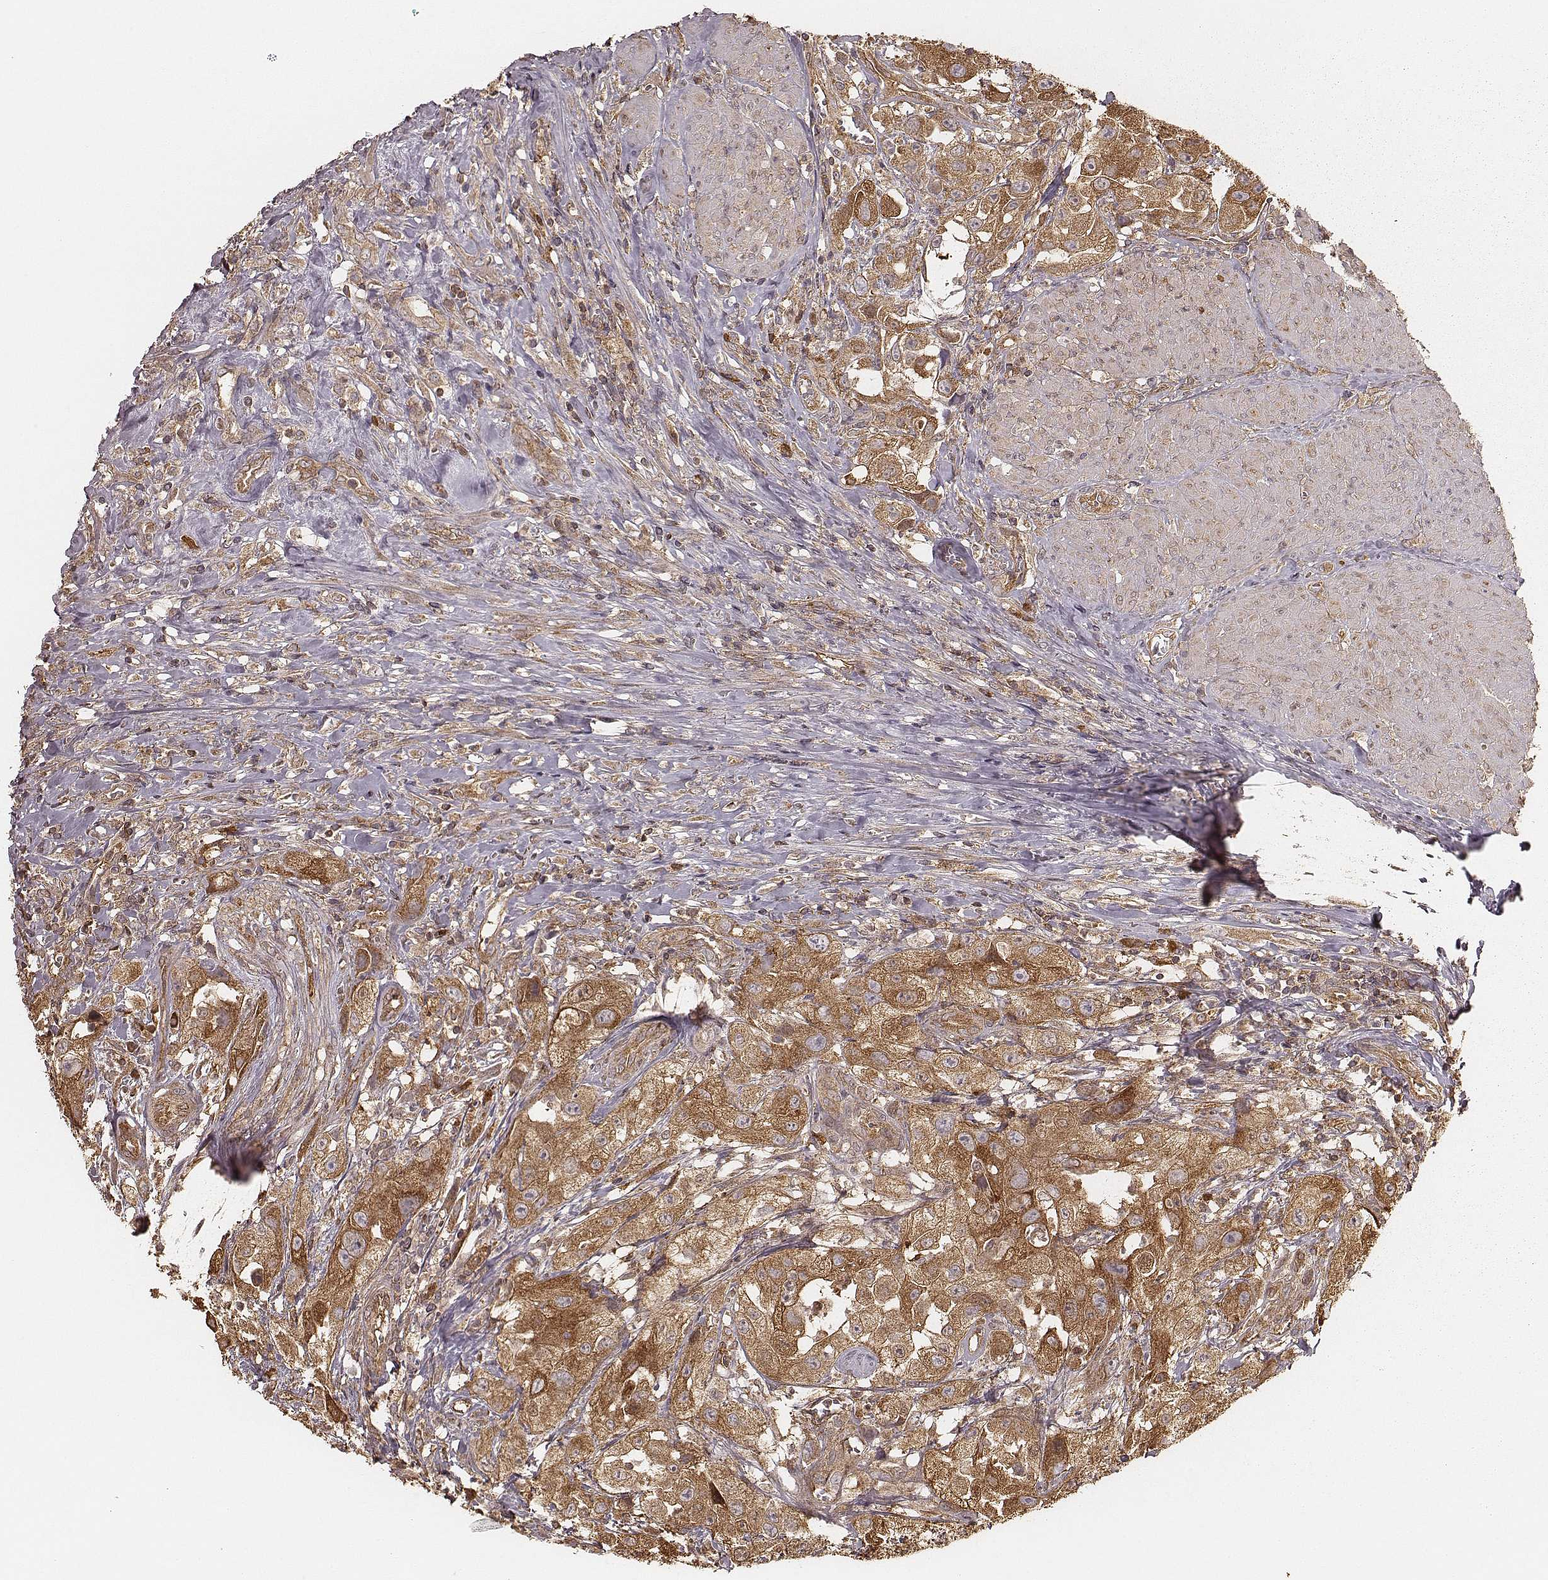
{"staining": {"intensity": "strong", "quantity": ">75%", "location": "cytoplasmic/membranous"}, "tissue": "urothelial cancer", "cell_type": "Tumor cells", "image_type": "cancer", "snomed": [{"axis": "morphology", "description": "Urothelial carcinoma, High grade"}, {"axis": "topography", "description": "Urinary bladder"}], "caption": "This photomicrograph exhibits immunohistochemistry (IHC) staining of high-grade urothelial carcinoma, with high strong cytoplasmic/membranous positivity in about >75% of tumor cells.", "gene": "CARS1", "patient": {"sex": "male", "age": 79}}